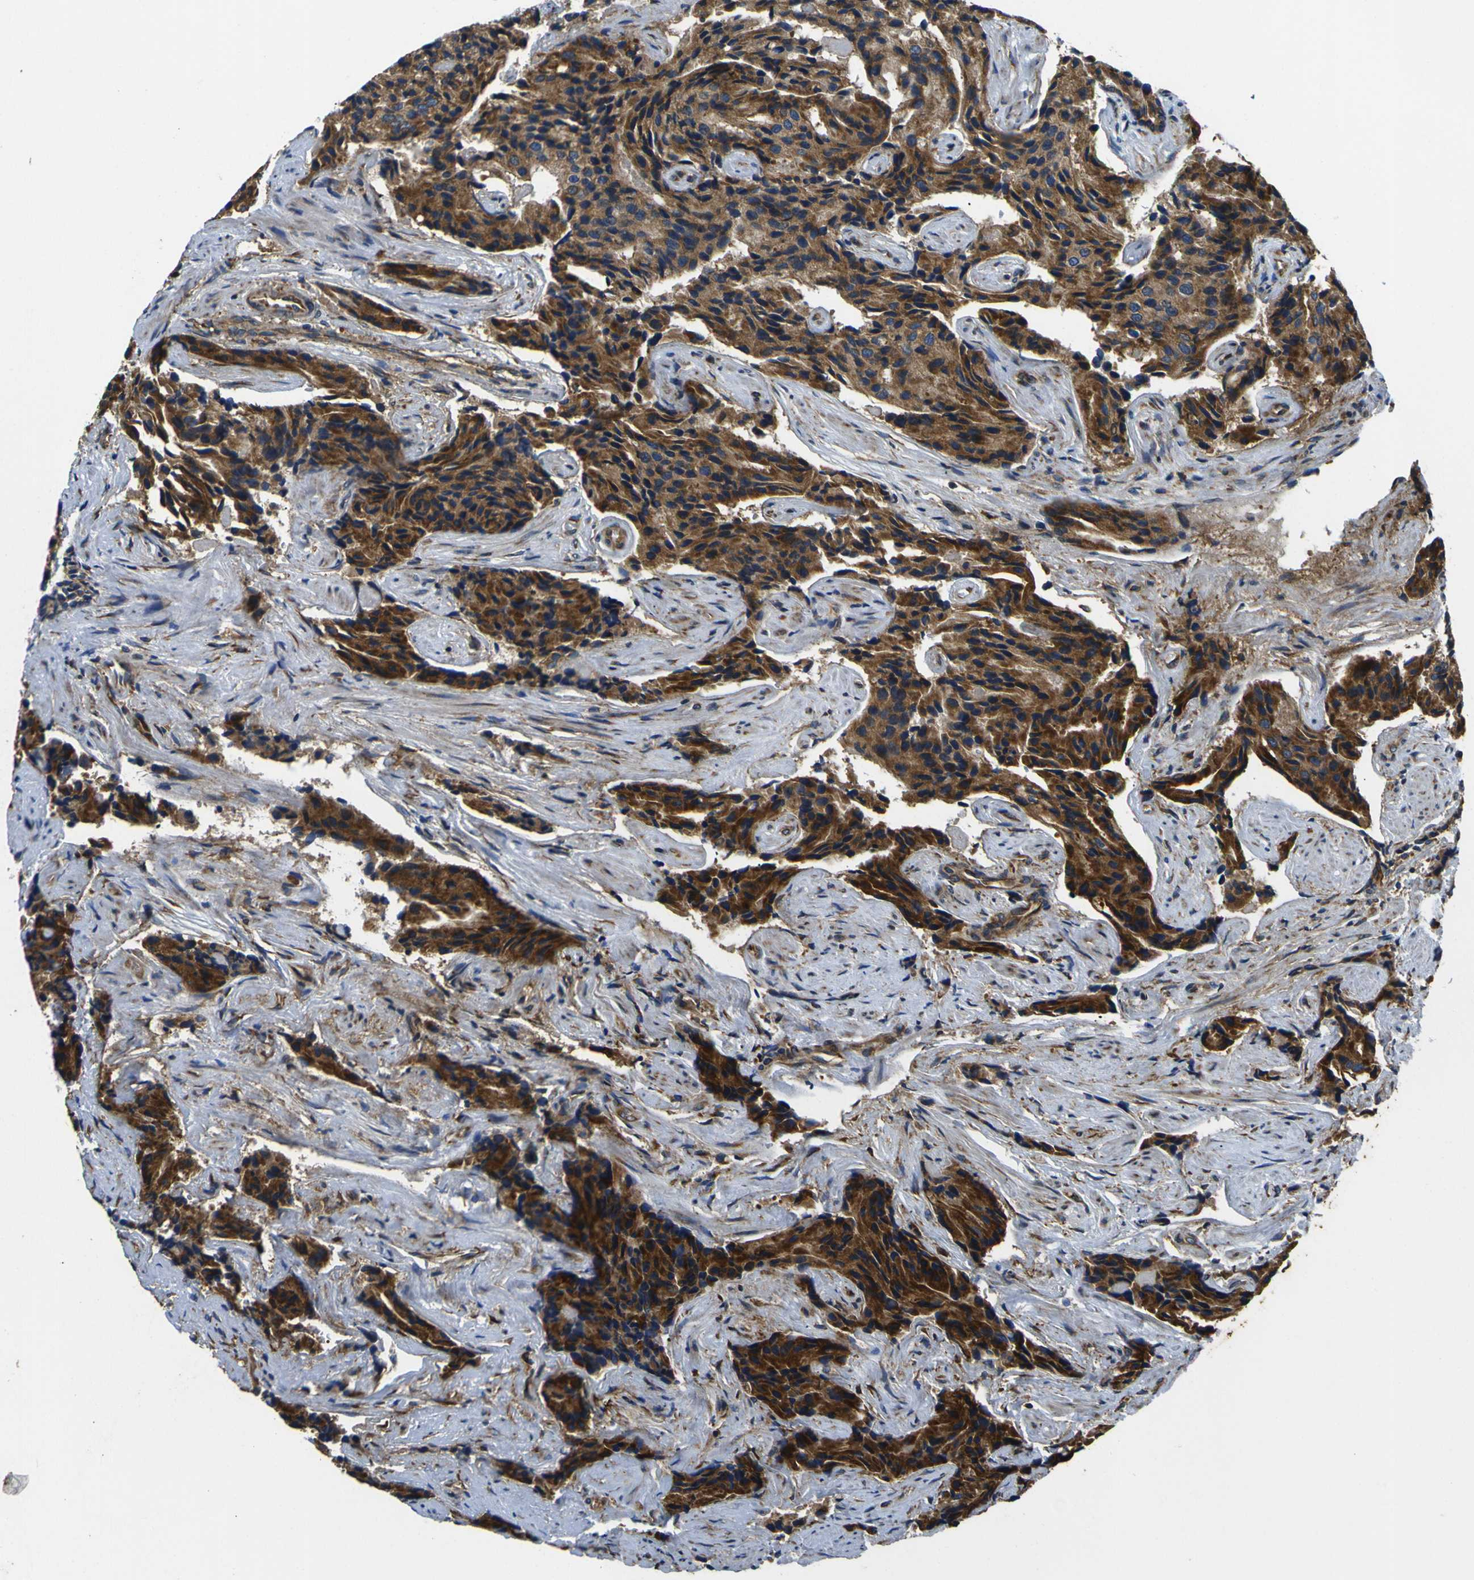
{"staining": {"intensity": "strong", "quantity": ">75%", "location": "cytoplasmic/membranous"}, "tissue": "prostate cancer", "cell_type": "Tumor cells", "image_type": "cancer", "snomed": [{"axis": "morphology", "description": "Adenocarcinoma, High grade"}, {"axis": "topography", "description": "Prostate"}], "caption": "High-power microscopy captured an IHC image of prostate high-grade adenocarcinoma, revealing strong cytoplasmic/membranous staining in approximately >75% of tumor cells.", "gene": "RPSA", "patient": {"sex": "male", "age": 58}}